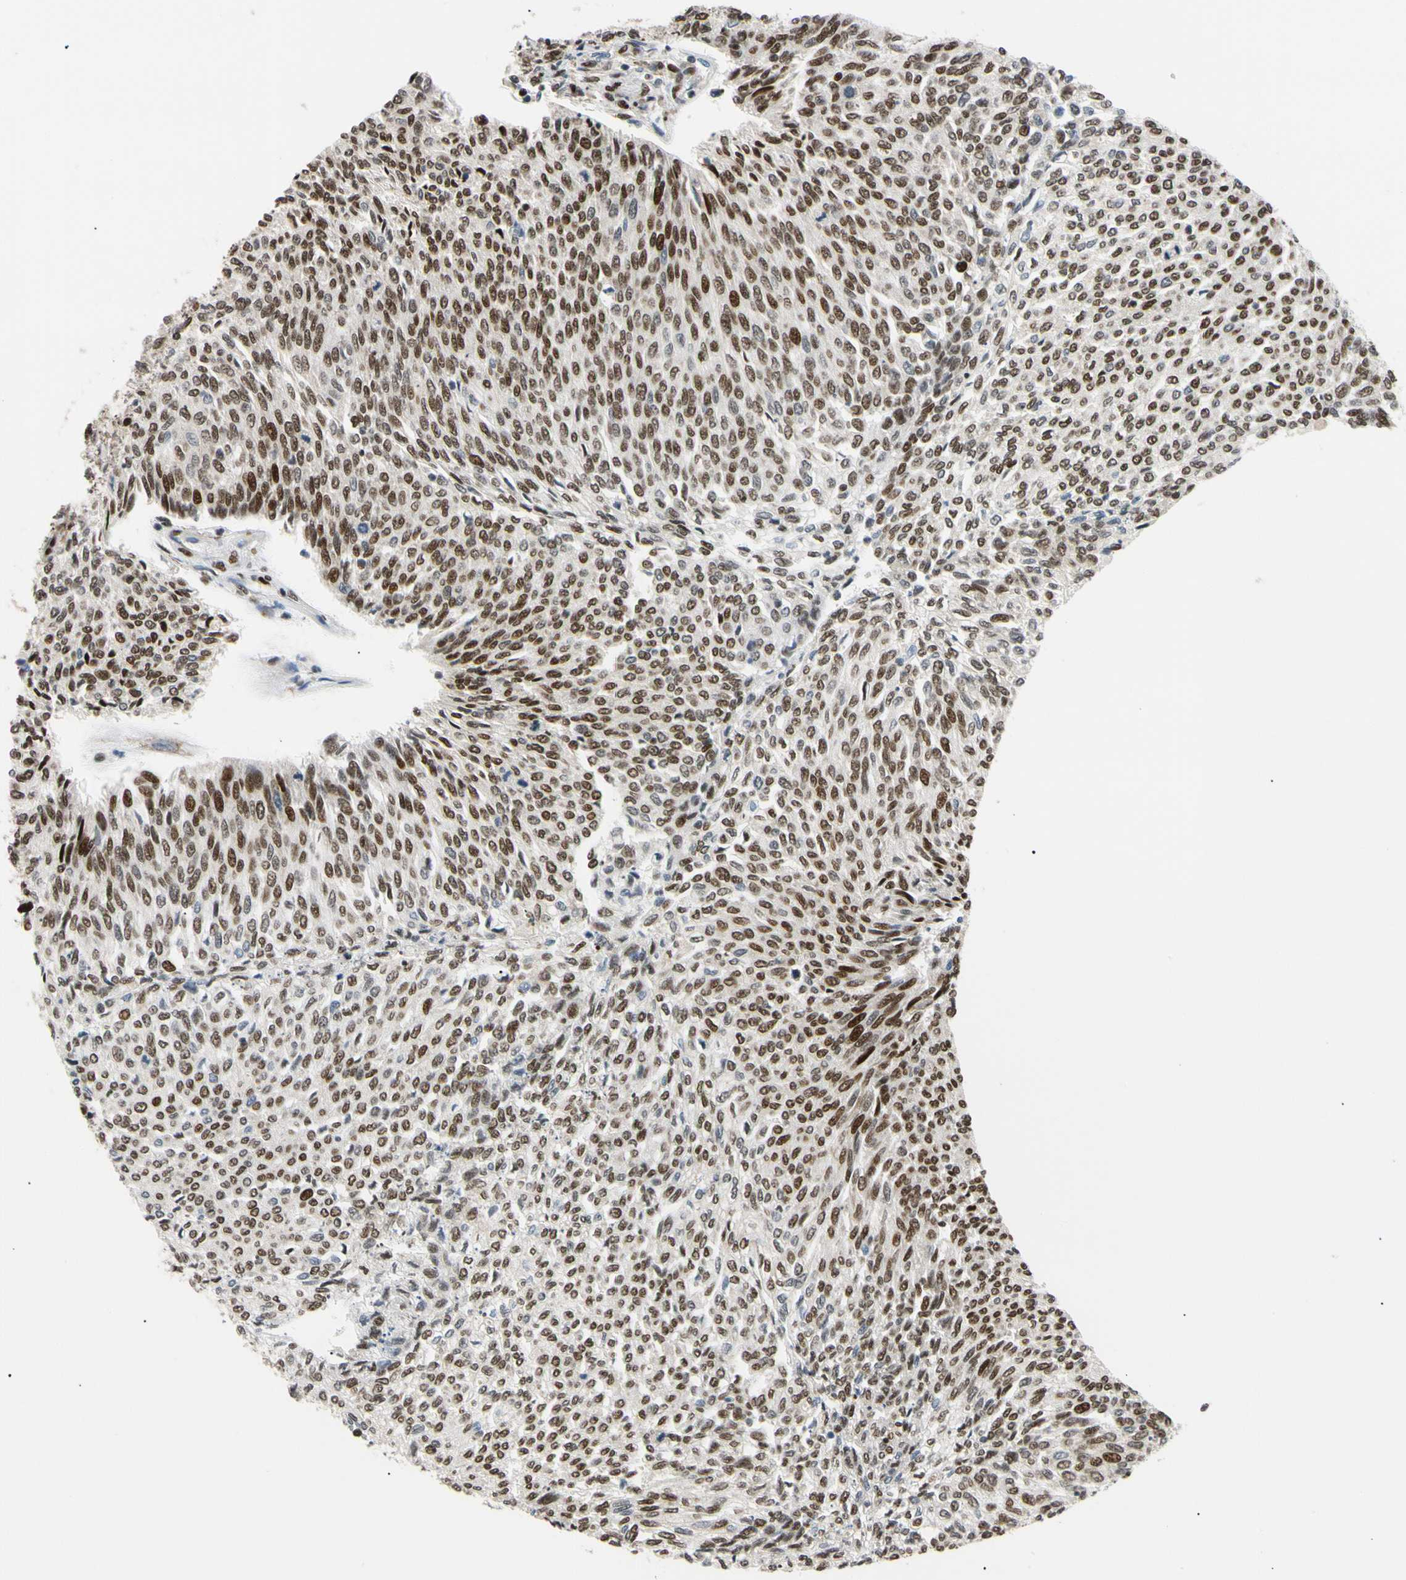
{"staining": {"intensity": "moderate", "quantity": ">75%", "location": "nuclear"}, "tissue": "urothelial cancer", "cell_type": "Tumor cells", "image_type": "cancer", "snomed": [{"axis": "morphology", "description": "Urothelial carcinoma, Low grade"}, {"axis": "topography", "description": "Urinary bladder"}], "caption": "Low-grade urothelial carcinoma tissue reveals moderate nuclear expression in approximately >75% of tumor cells (brown staining indicates protein expression, while blue staining denotes nuclei).", "gene": "E2F1", "patient": {"sex": "female", "age": 79}}